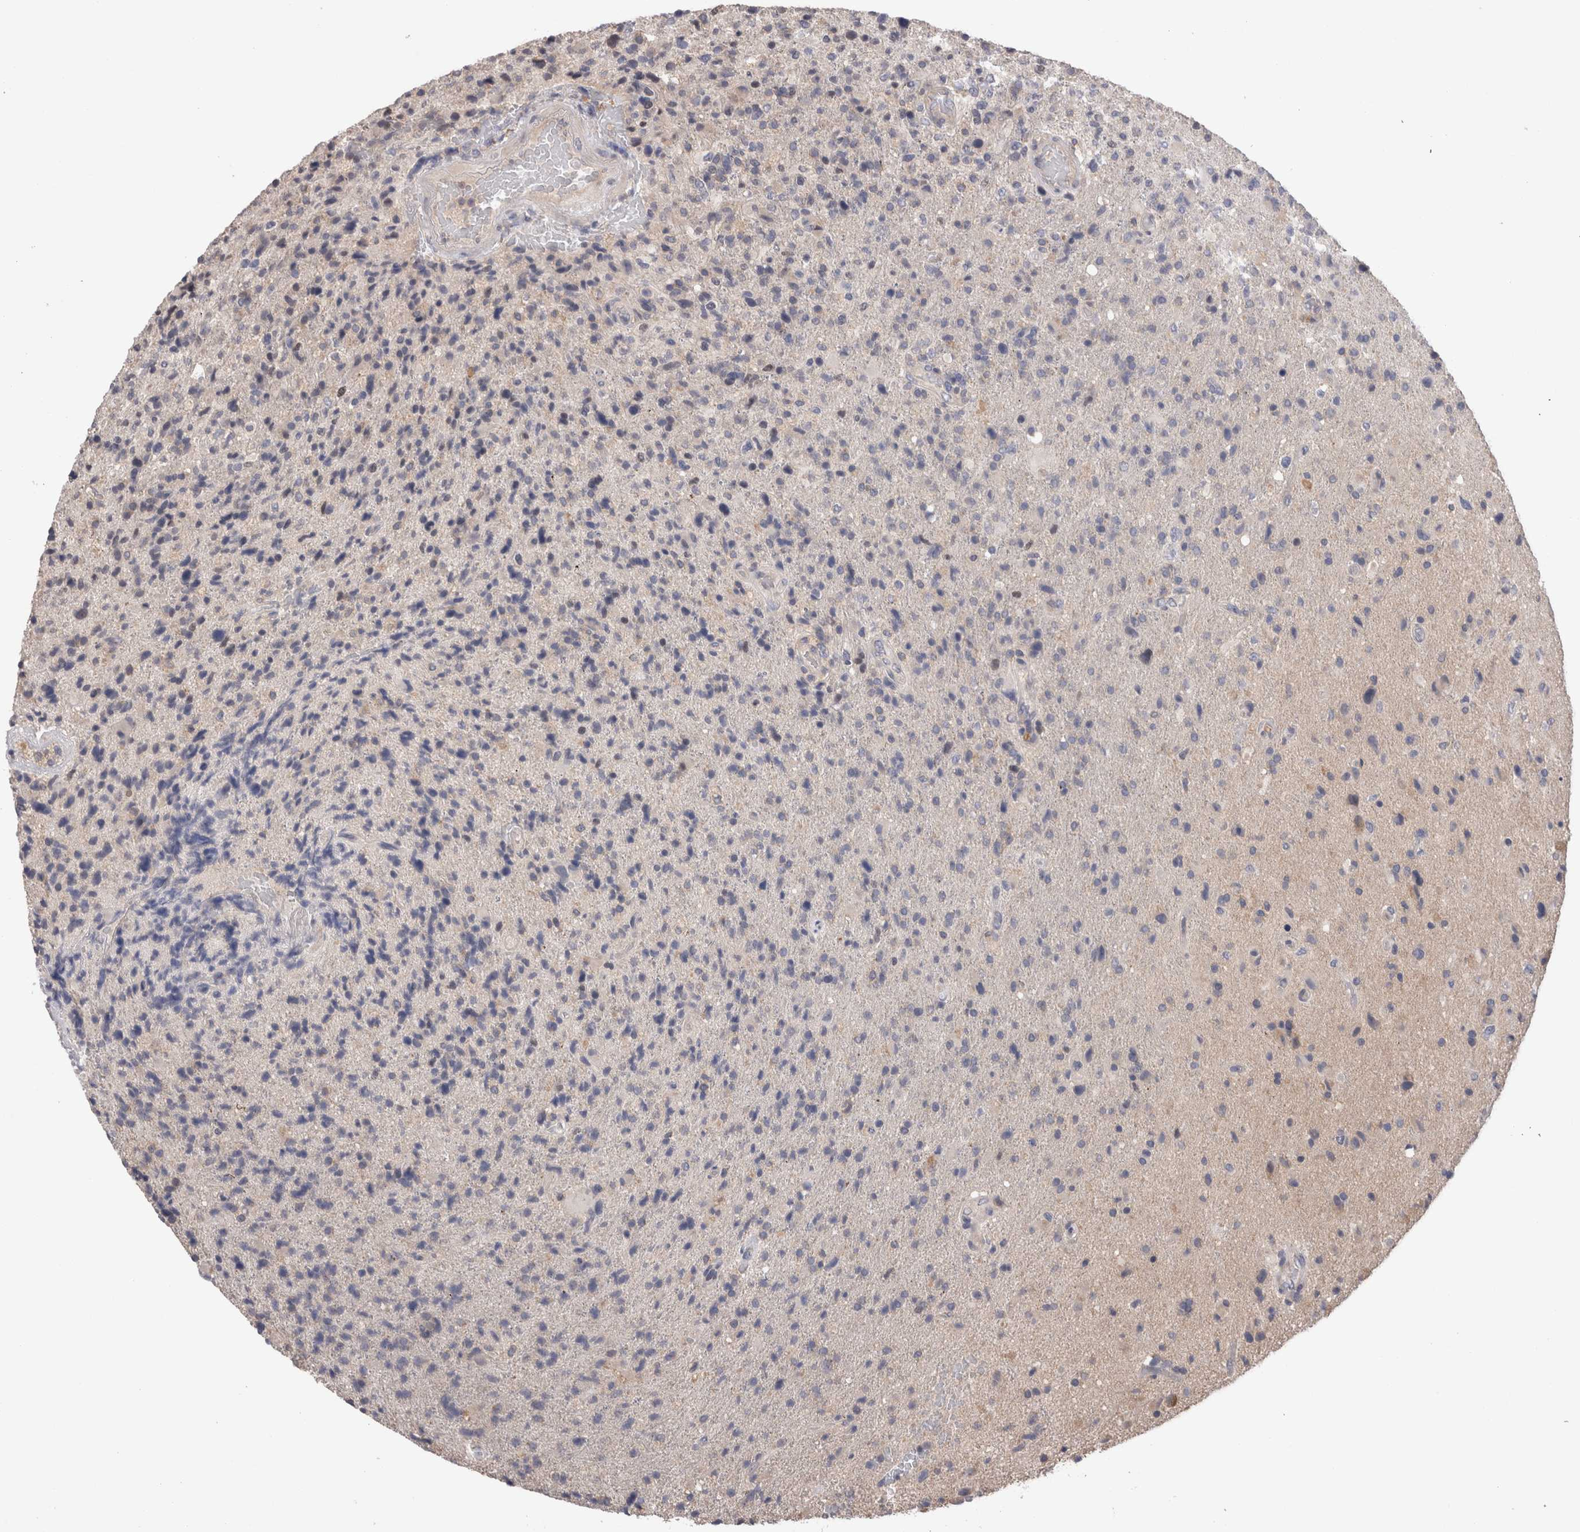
{"staining": {"intensity": "weak", "quantity": "<25%", "location": "cytoplasmic/membranous"}, "tissue": "glioma", "cell_type": "Tumor cells", "image_type": "cancer", "snomed": [{"axis": "morphology", "description": "Glioma, malignant, High grade"}, {"axis": "topography", "description": "Brain"}], "caption": "High magnification brightfield microscopy of malignant glioma (high-grade) stained with DAB (3,3'-diaminobenzidine) (brown) and counterstained with hematoxylin (blue): tumor cells show no significant expression.", "gene": "OTOR", "patient": {"sex": "male", "age": 72}}